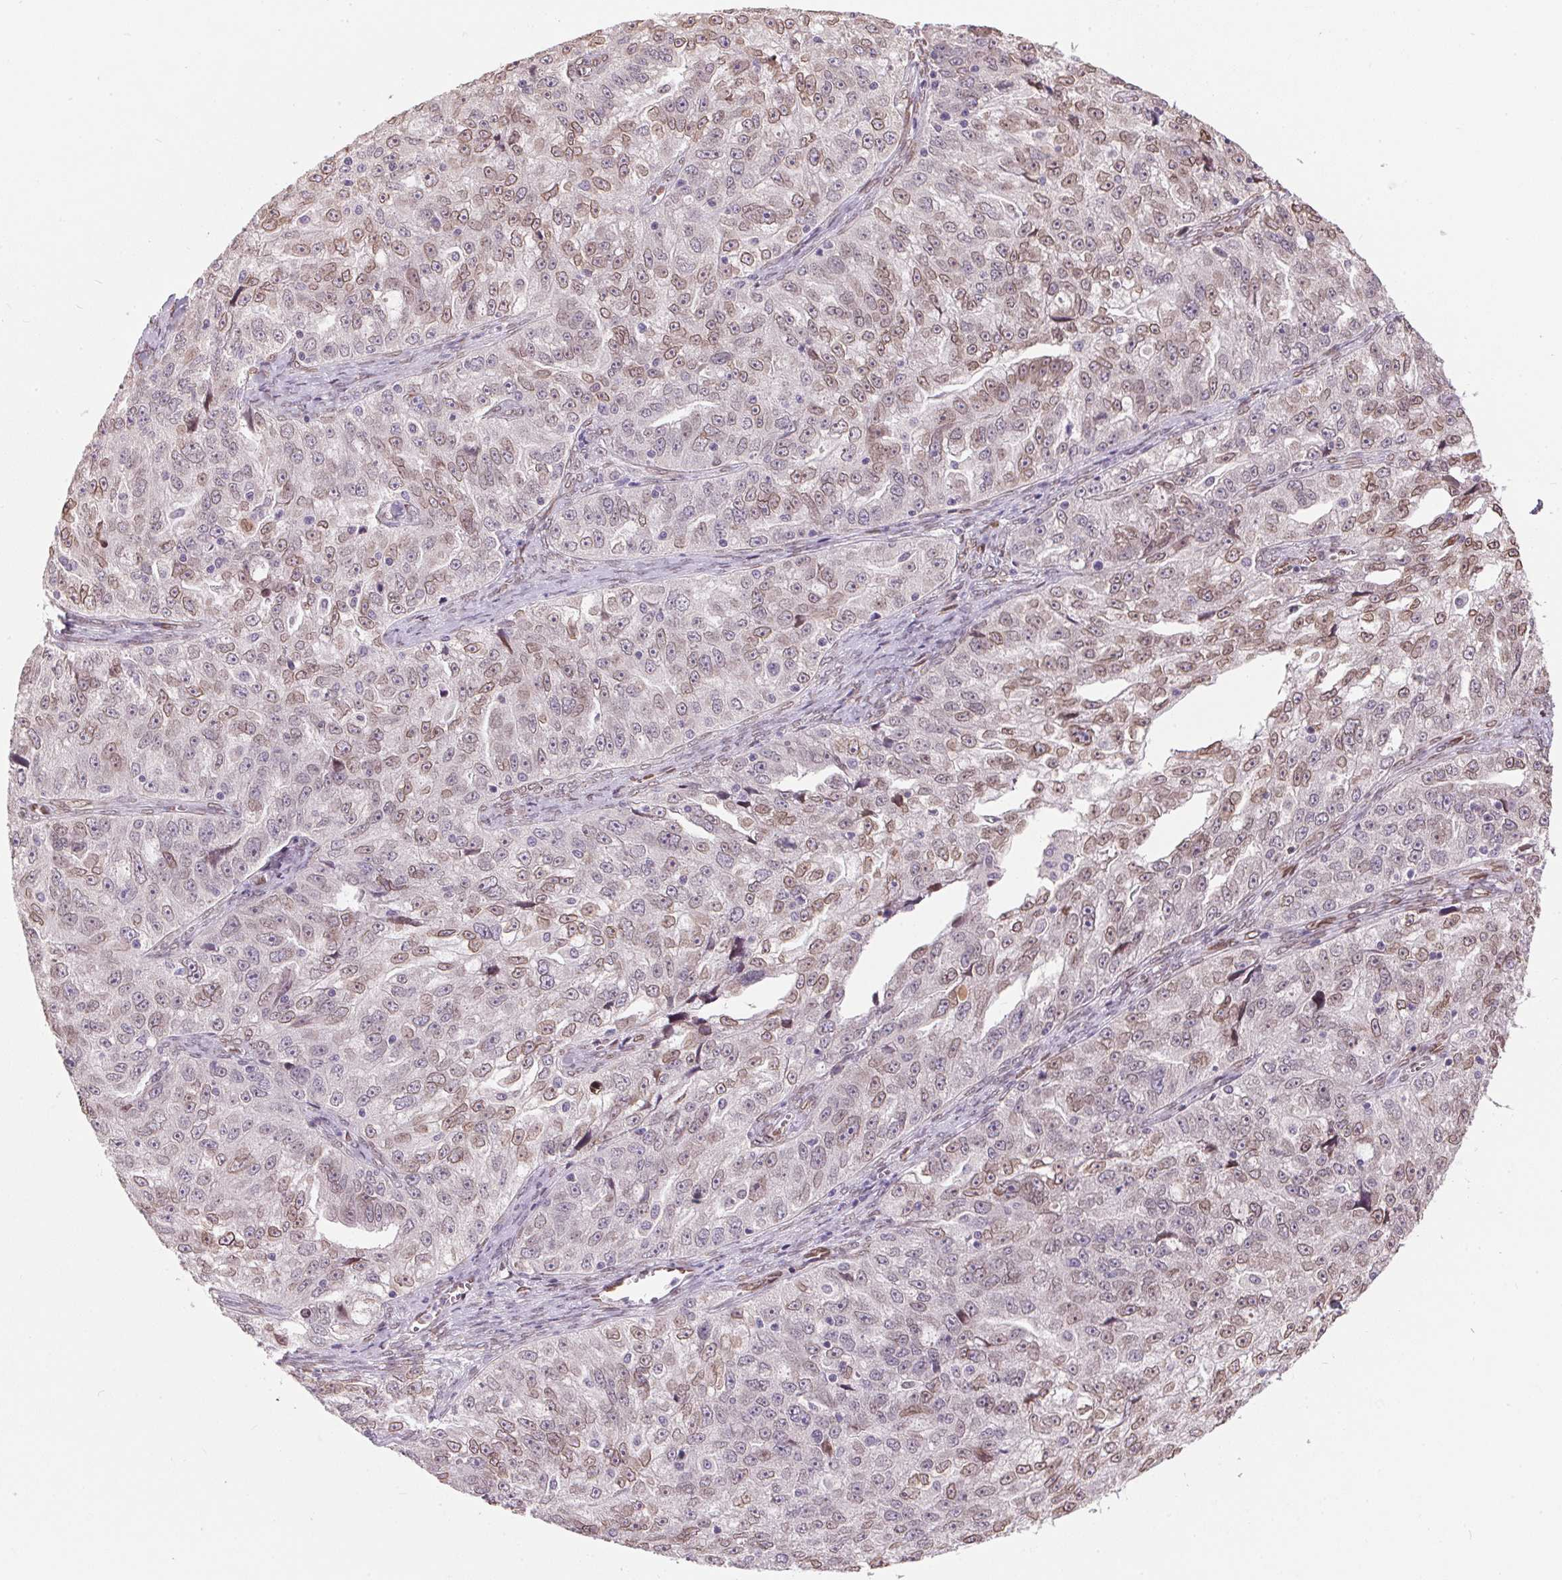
{"staining": {"intensity": "moderate", "quantity": "25%-75%", "location": "cytoplasmic/membranous,nuclear"}, "tissue": "ovarian cancer", "cell_type": "Tumor cells", "image_type": "cancer", "snomed": [{"axis": "morphology", "description": "Cystadenocarcinoma, serous, NOS"}, {"axis": "topography", "description": "Ovary"}], "caption": "Moderate cytoplasmic/membranous and nuclear positivity is present in approximately 25%-75% of tumor cells in ovarian cancer.", "gene": "TMEM175", "patient": {"sex": "female", "age": 51}}